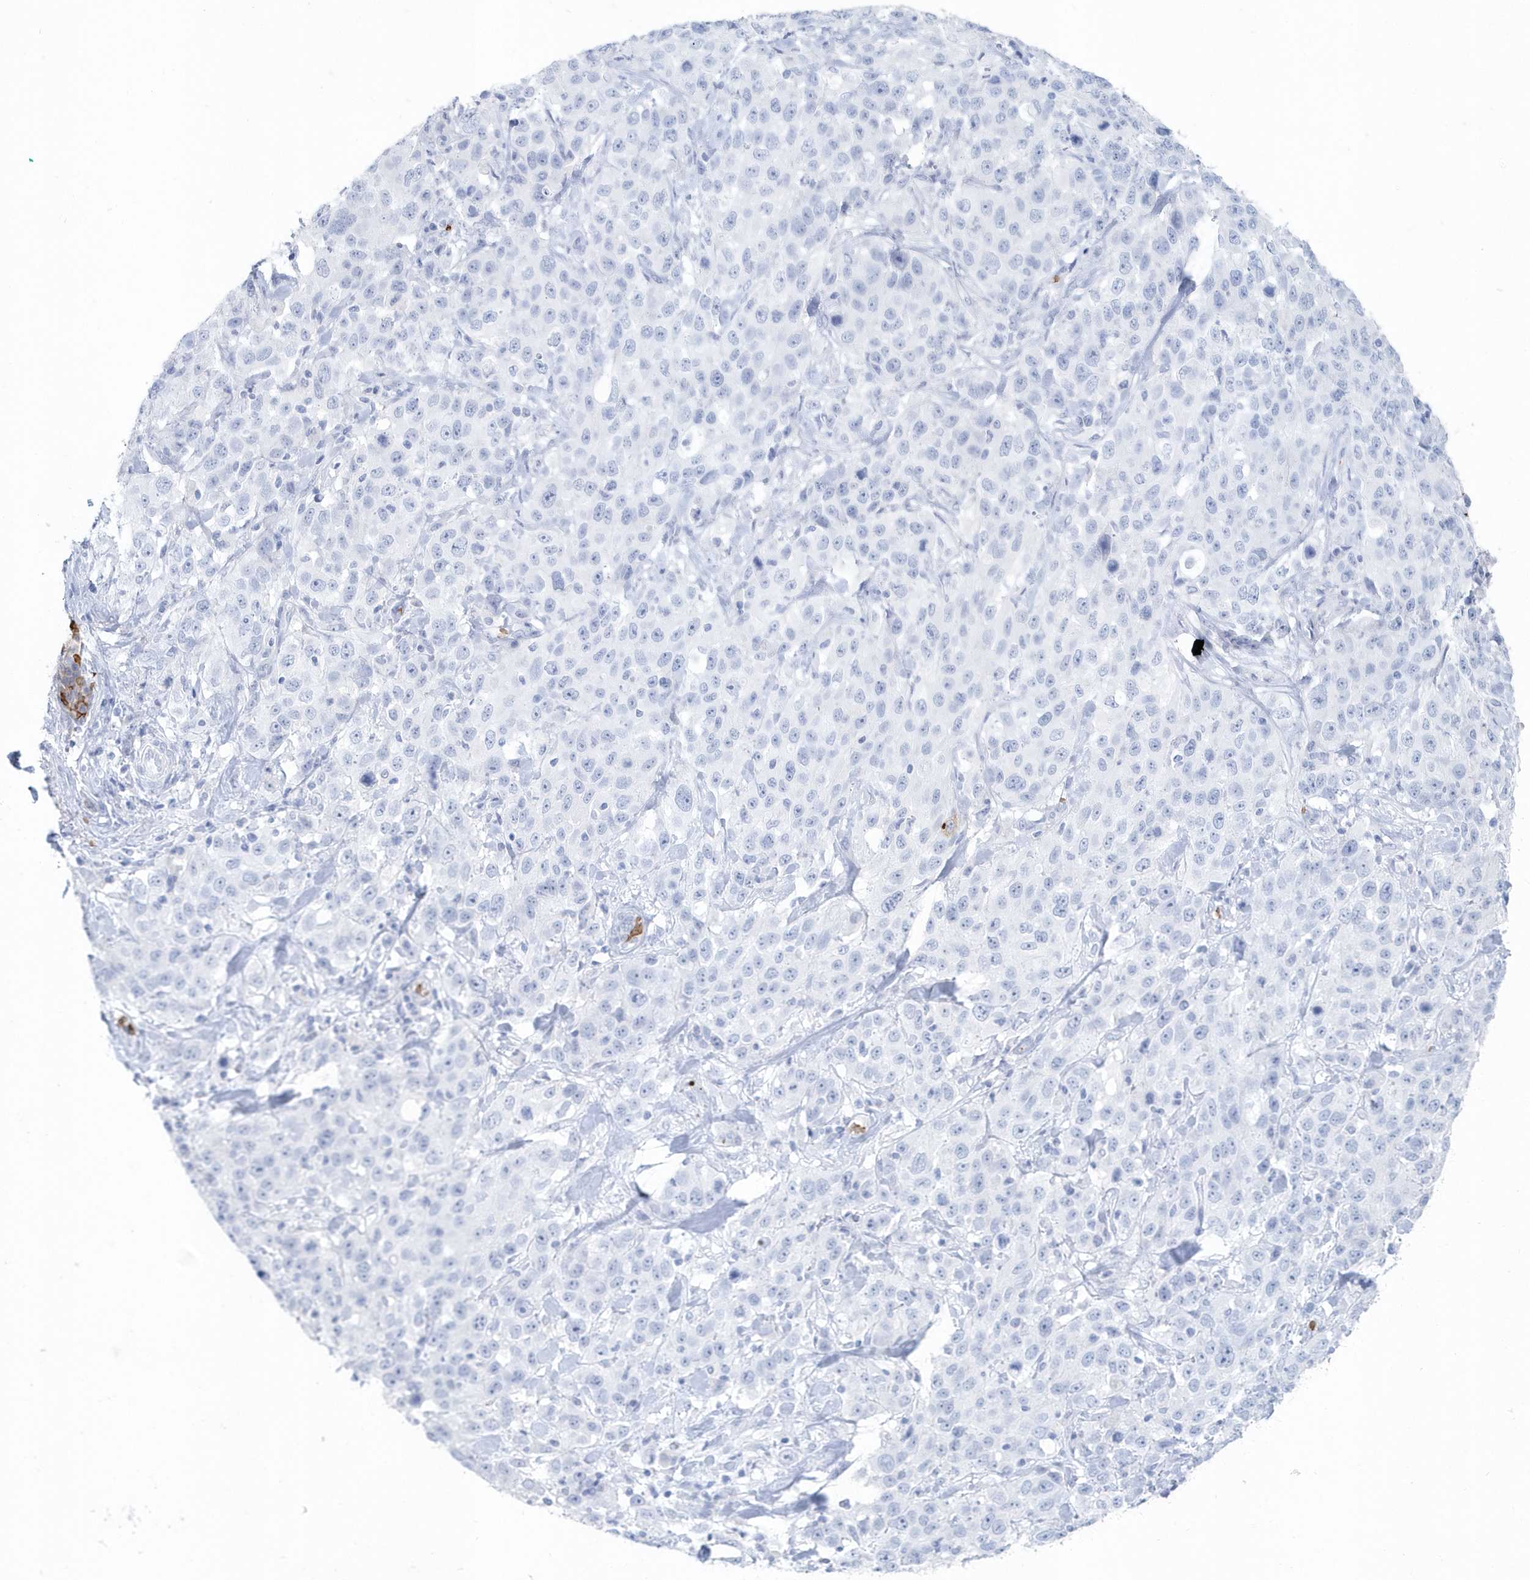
{"staining": {"intensity": "negative", "quantity": "none", "location": "none"}, "tissue": "stomach cancer", "cell_type": "Tumor cells", "image_type": "cancer", "snomed": [{"axis": "morphology", "description": "Normal tissue, NOS"}, {"axis": "morphology", "description": "Adenocarcinoma, NOS"}, {"axis": "topography", "description": "Lymph node"}, {"axis": "topography", "description": "Stomach"}], "caption": "Immunohistochemical staining of human stomach adenocarcinoma displays no significant positivity in tumor cells.", "gene": "HBA2", "patient": {"sex": "male", "age": 48}}